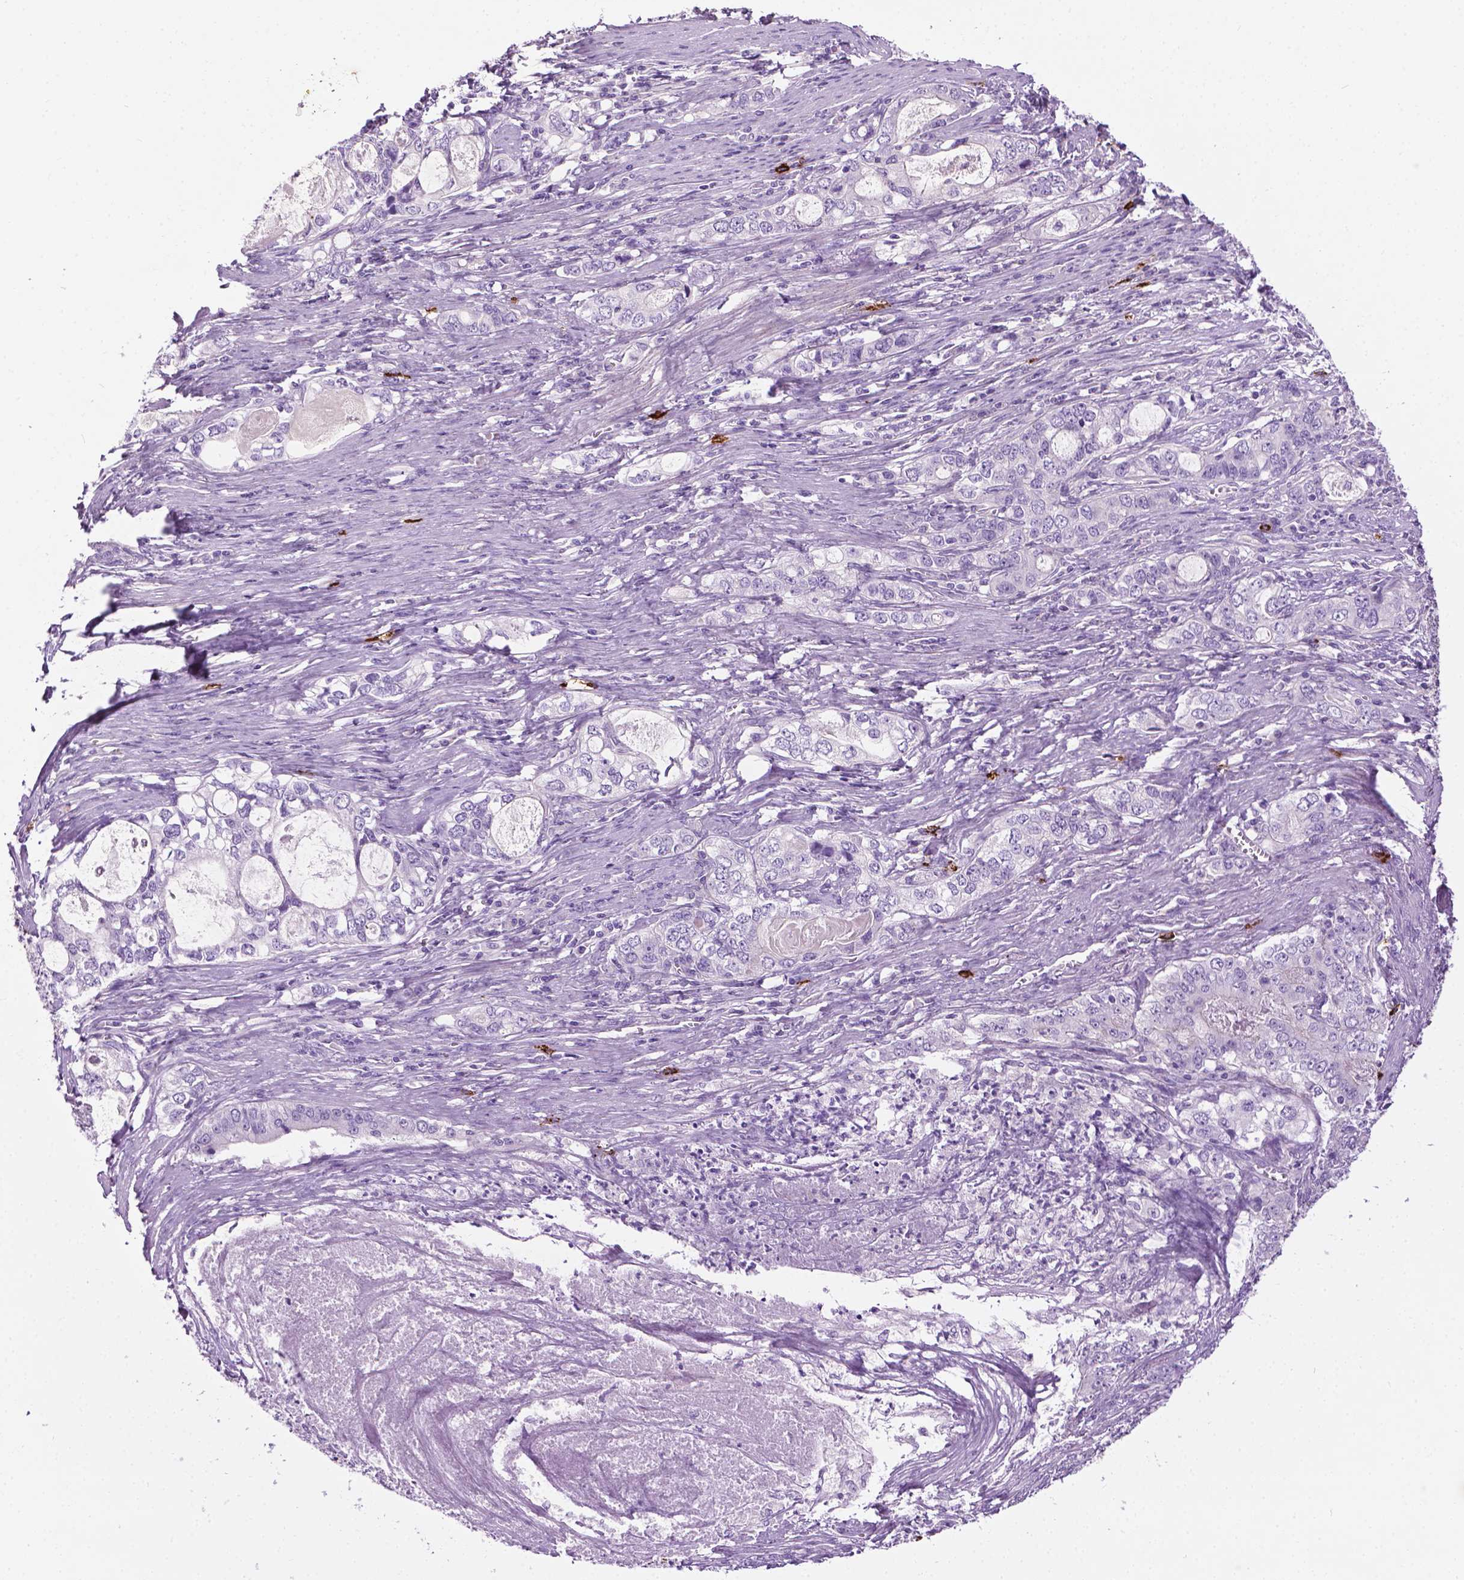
{"staining": {"intensity": "negative", "quantity": "none", "location": "none"}, "tissue": "stomach cancer", "cell_type": "Tumor cells", "image_type": "cancer", "snomed": [{"axis": "morphology", "description": "Adenocarcinoma, NOS"}, {"axis": "topography", "description": "Stomach, lower"}], "caption": "An immunohistochemistry (IHC) micrograph of stomach cancer (adenocarcinoma) is shown. There is no staining in tumor cells of stomach cancer (adenocarcinoma).", "gene": "SPECC1L", "patient": {"sex": "female", "age": 72}}